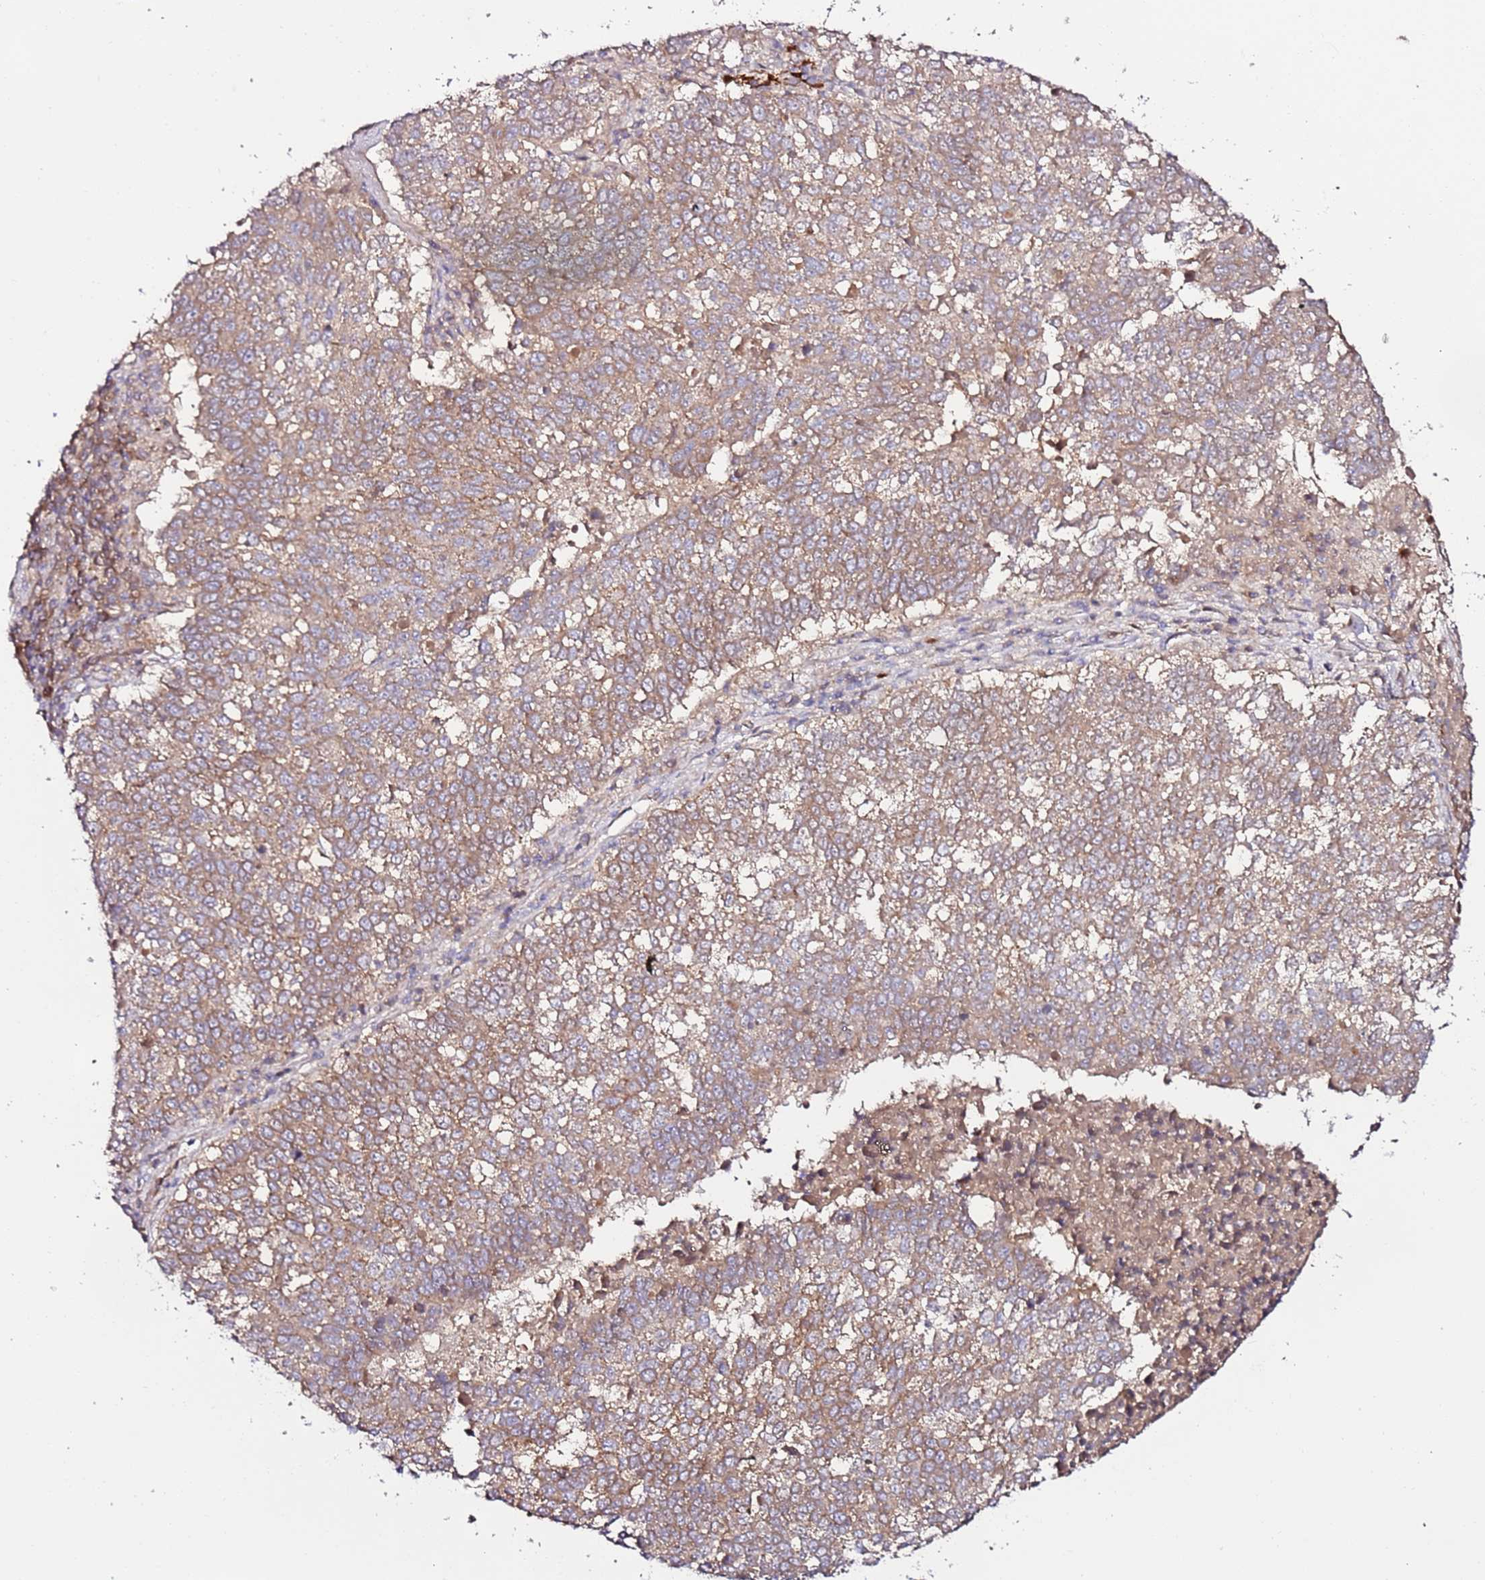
{"staining": {"intensity": "moderate", "quantity": ">75%", "location": "cytoplasmic/membranous"}, "tissue": "lung cancer", "cell_type": "Tumor cells", "image_type": "cancer", "snomed": [{"axis": "morphology", "description": "Squamous cell carcinoma, NOS"}, {"axis": "topography", "description": "Lung"}], "caption": "This is a photomicrograph of IHC staining of lung cancer (squamous cell carcinoma), which shows moderate positivity in the cytoplasmic/membranous of tumor cells.", "gene": "FLVCR1", "patient": {"sex": "male", "age": 73}}